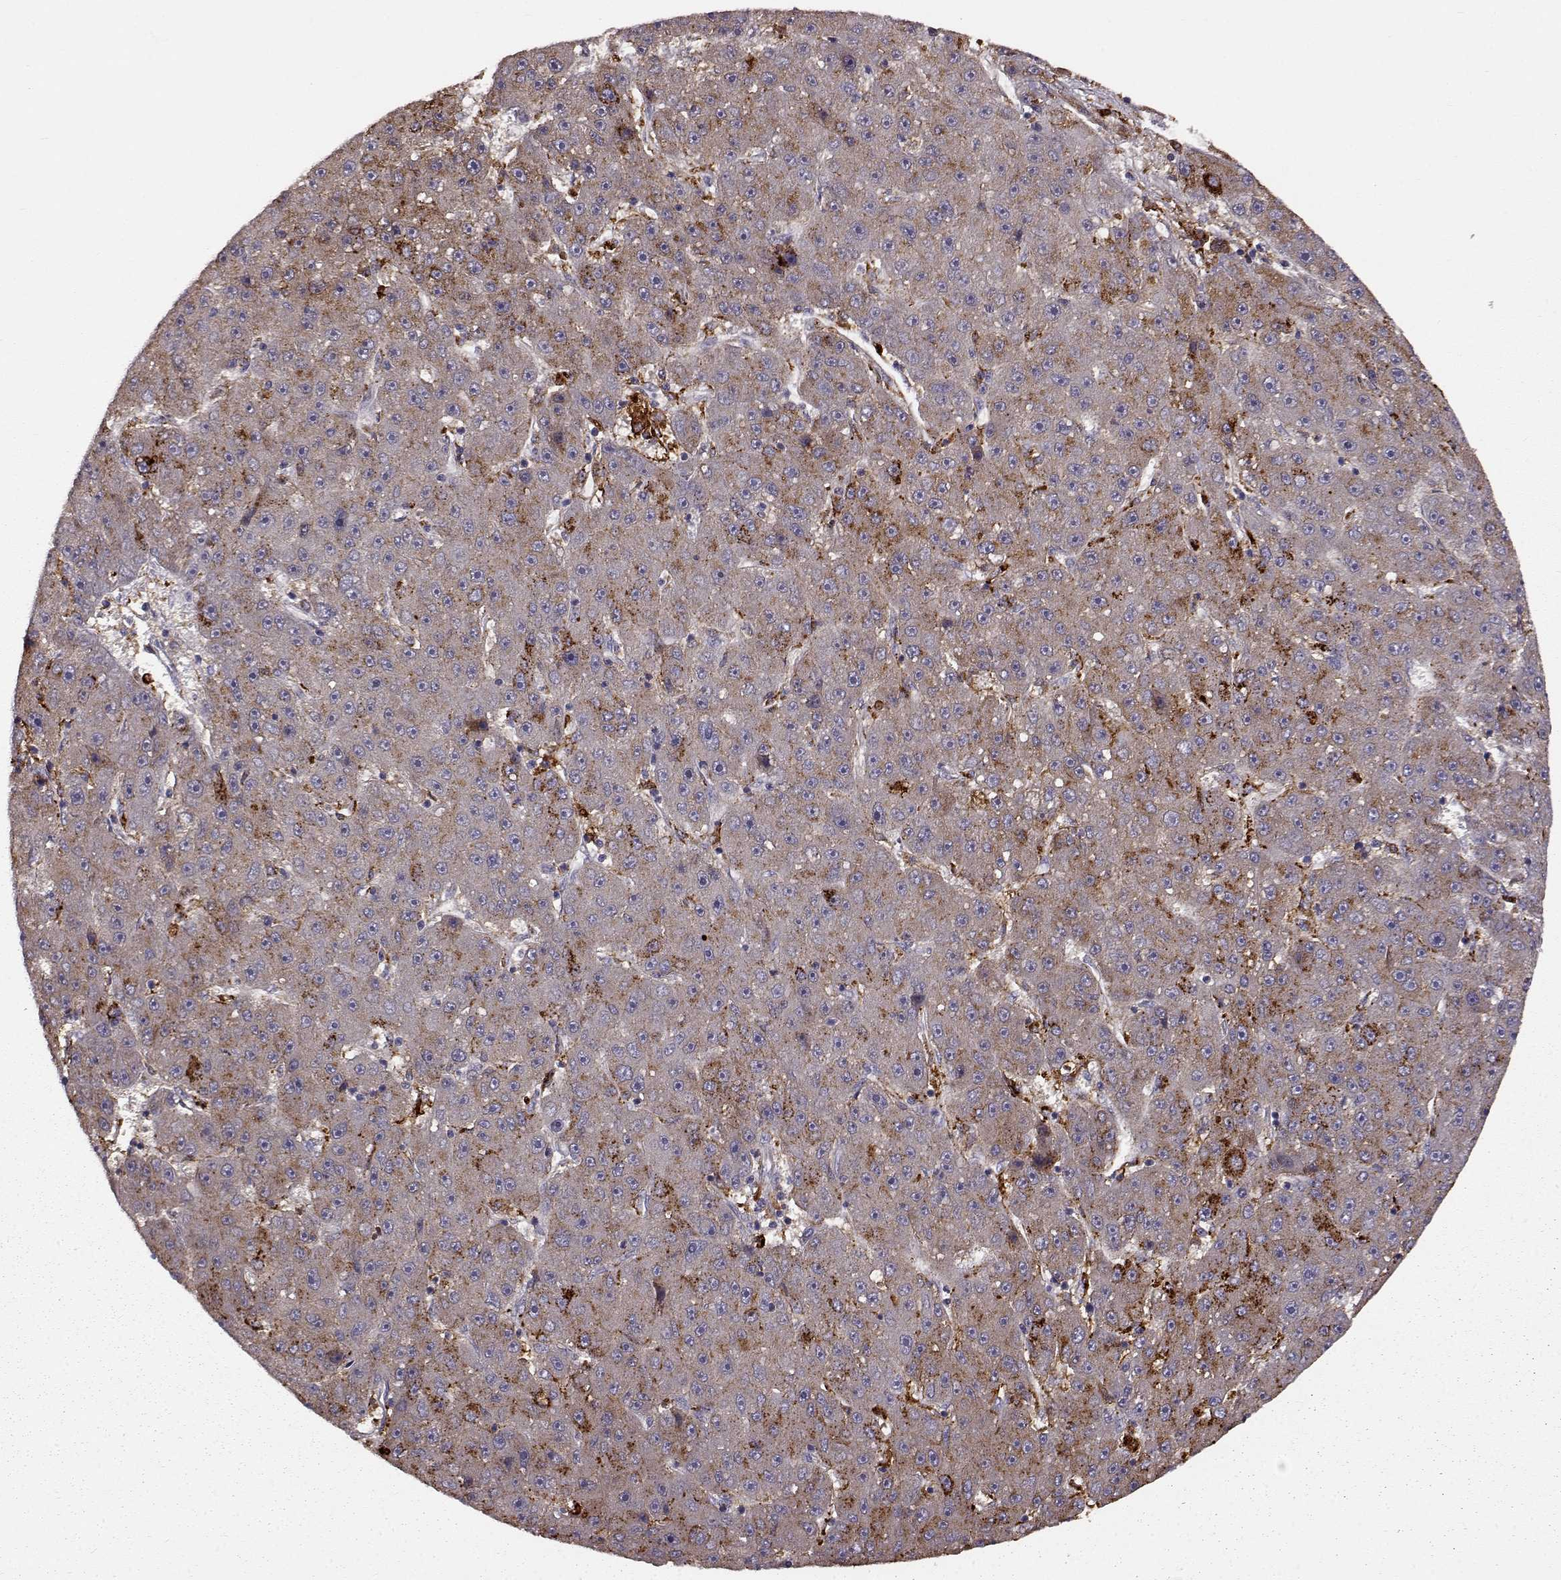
{"staining": {"intensity": "weak", "quantity": "<25%", "location": "cytoplasmic/membranous"}, "tissue": "liver cancer", "cell_type": "Tumor cells", "image_type": "cancer", "snomed": [{"axis": "morphology", "description": "Carcinoma, Hepatocellular, NOS"}, {"axis": "topography", "description": "Liver"}], "caption": "An image of liver hepatocellular carcinoma stained for a protein displays no brown staining in tumor cells. The staining is performed using DAB brown chromogen with nuclei counter-stained in using hematoxylin.", "gene": "CCNF", "patient": {"sex": "male", "age": 67}}